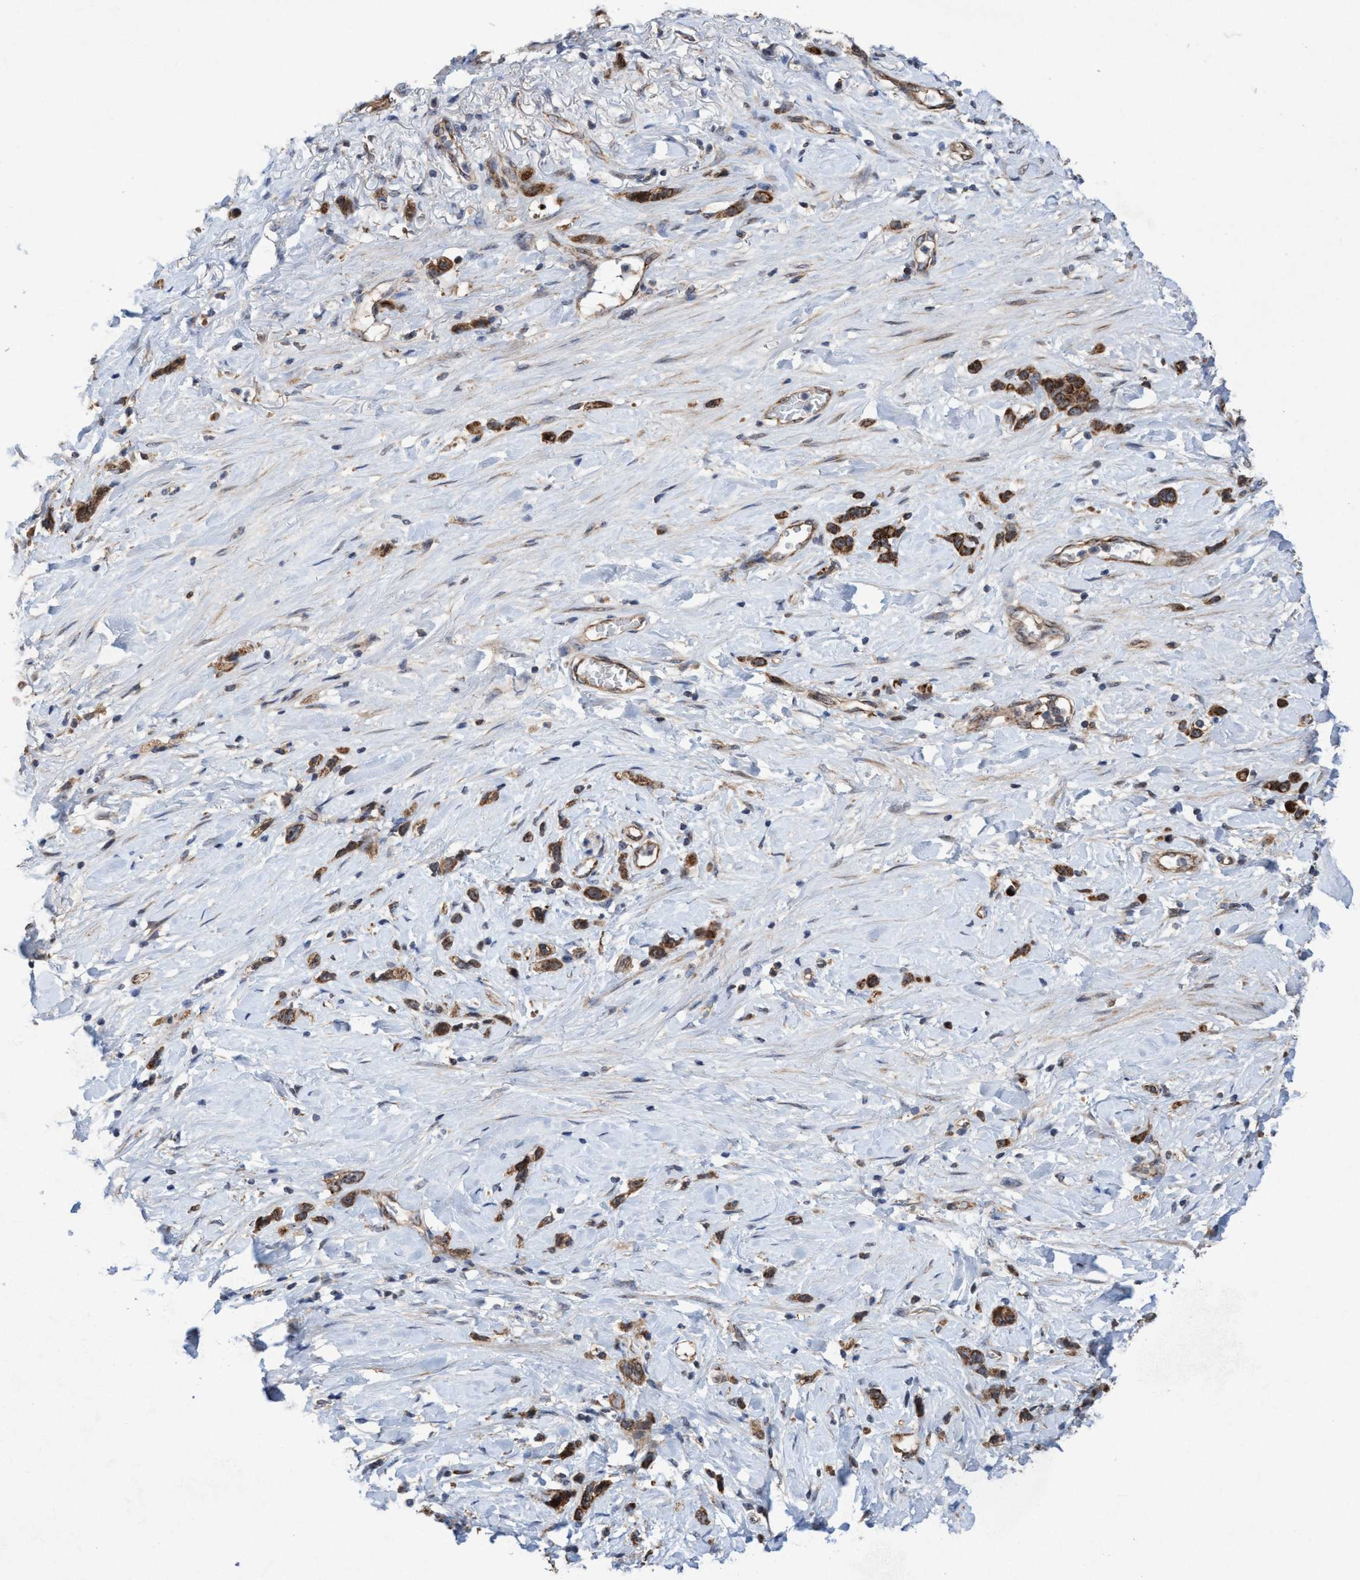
{"staining": {"intensity": "strong", "quantity": ">75%", "location": "cytoplasmic/membranous"}, "tissue": "stomach cancer", "cell_type": "Tumor cells", "image_type": "cancer", "snomed": [{"axis": "morphology", "description": "Normal tissue, NOS"}, {"axis": "morphology", "description": "Adenocarcinoma, NOS"}, {"axis": "morphology", "description": "Adenocarcinoma, High grade"}, {"axis": "topography", "description": "Stomach, upper"}, {"axis": "topography", "description": "Stomach"}], "caption": "Protein expression analysis of adenocarcinoma (high-grade) (stomach) shows strong cytoplasmic/membranous positivity in approximately >75% of tumor cells. Nuclei are stained in blue.", "gene": "P2RY14", "patient": {"sex": "female", "age": 65}}